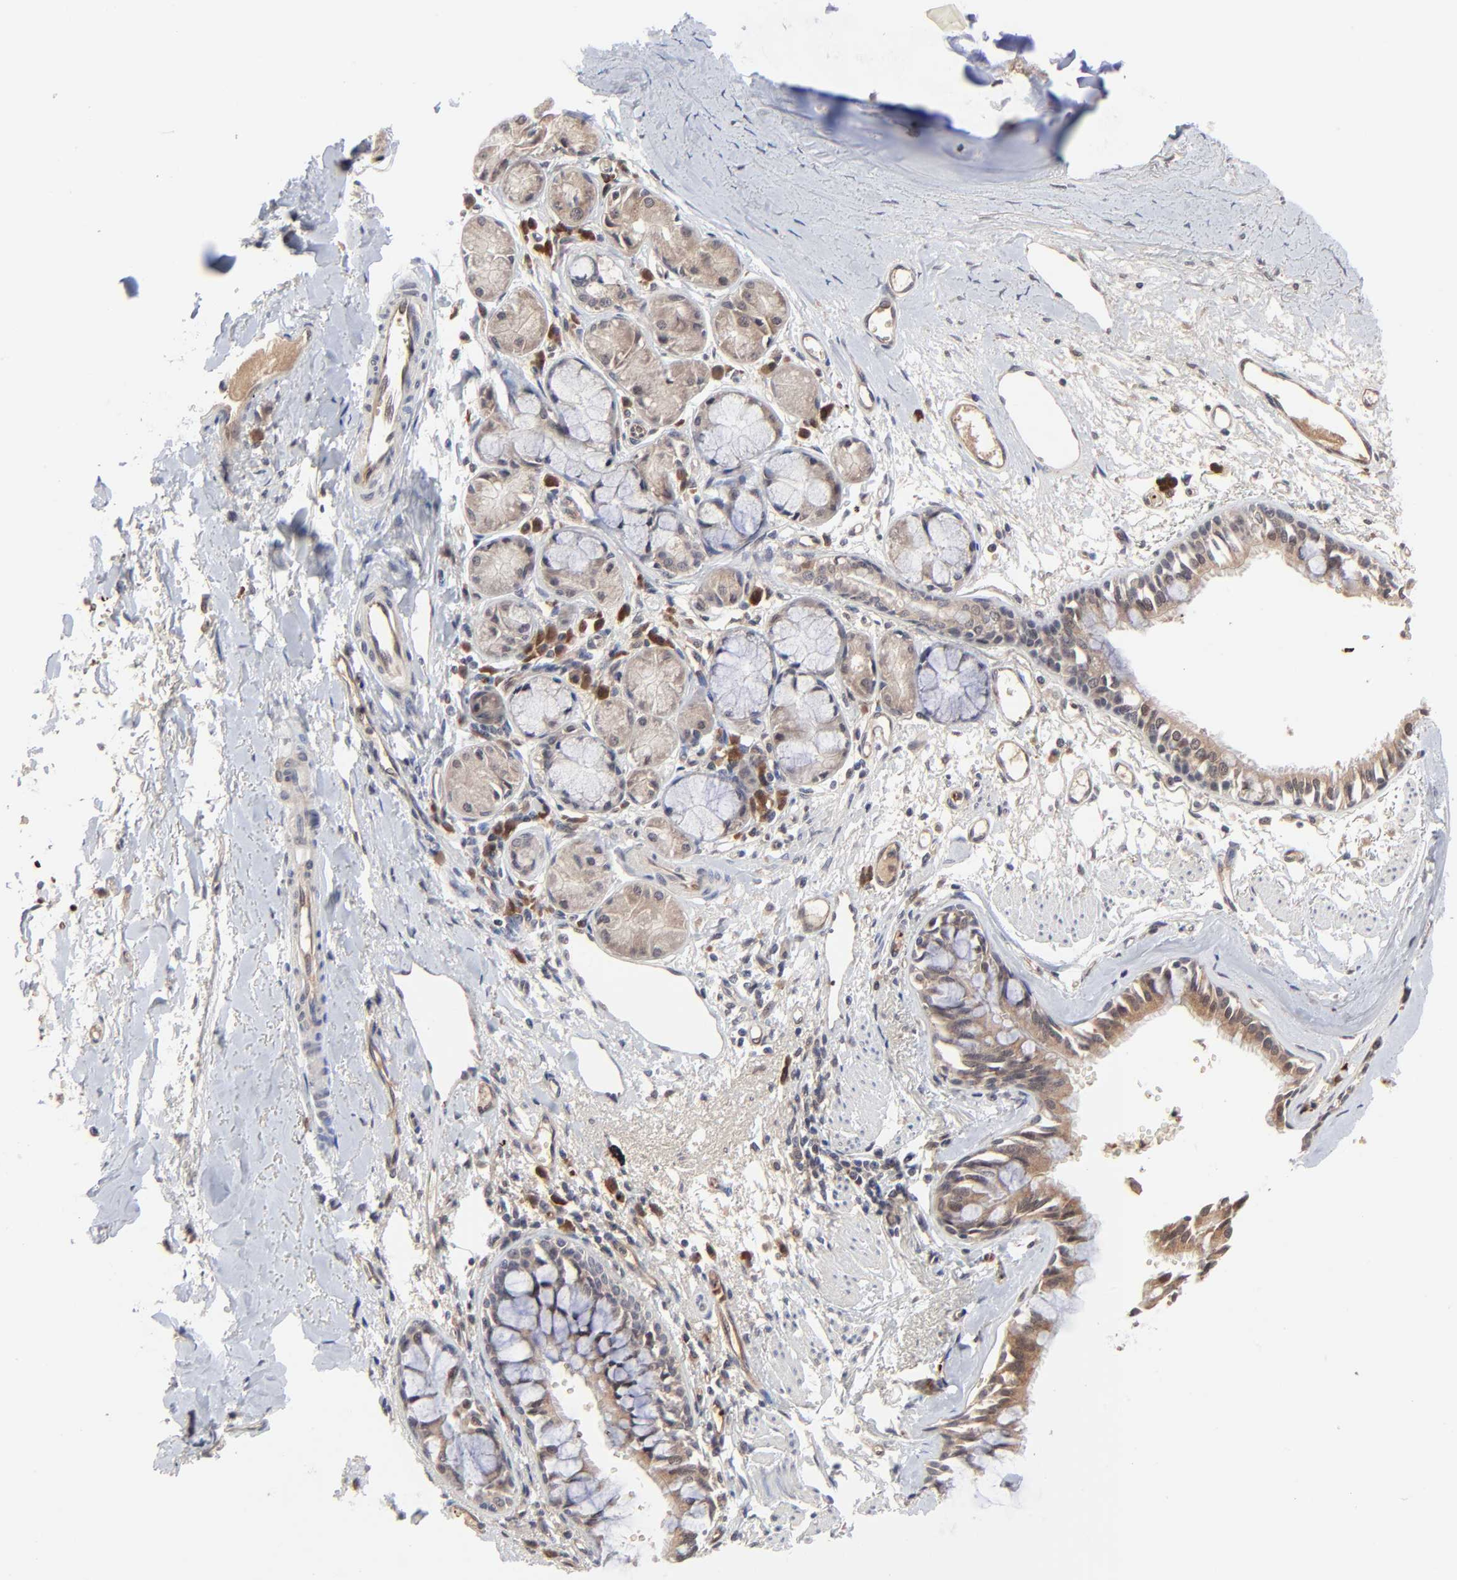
{"staining": {"intensity": "weak", "quantity": ">75%", "location": "cytoplasmic/membranous,nuclear"}, "tissue": "bronchus", "cell_type": "Respiratory epithelial cells", "image_type": "normal", "snomed": [{"axis": "morphology", "description": "Normal tissue, NOS"}, {"axis": "topography", "description": "Bronchus"}, {"axis": "topography", "description": "Lung"}], "caption": "Protein expression analysis of benign human bronchus reveals weak cytoplasmic/membranous,nuclear positivity in approximately >75% of respiratory epithelial cells. Immunohistochemistry stains the protein in brown and the nuclei are stained blue.", "gene": "CASP10", "patient": {"sex": "female", "age": 56}}